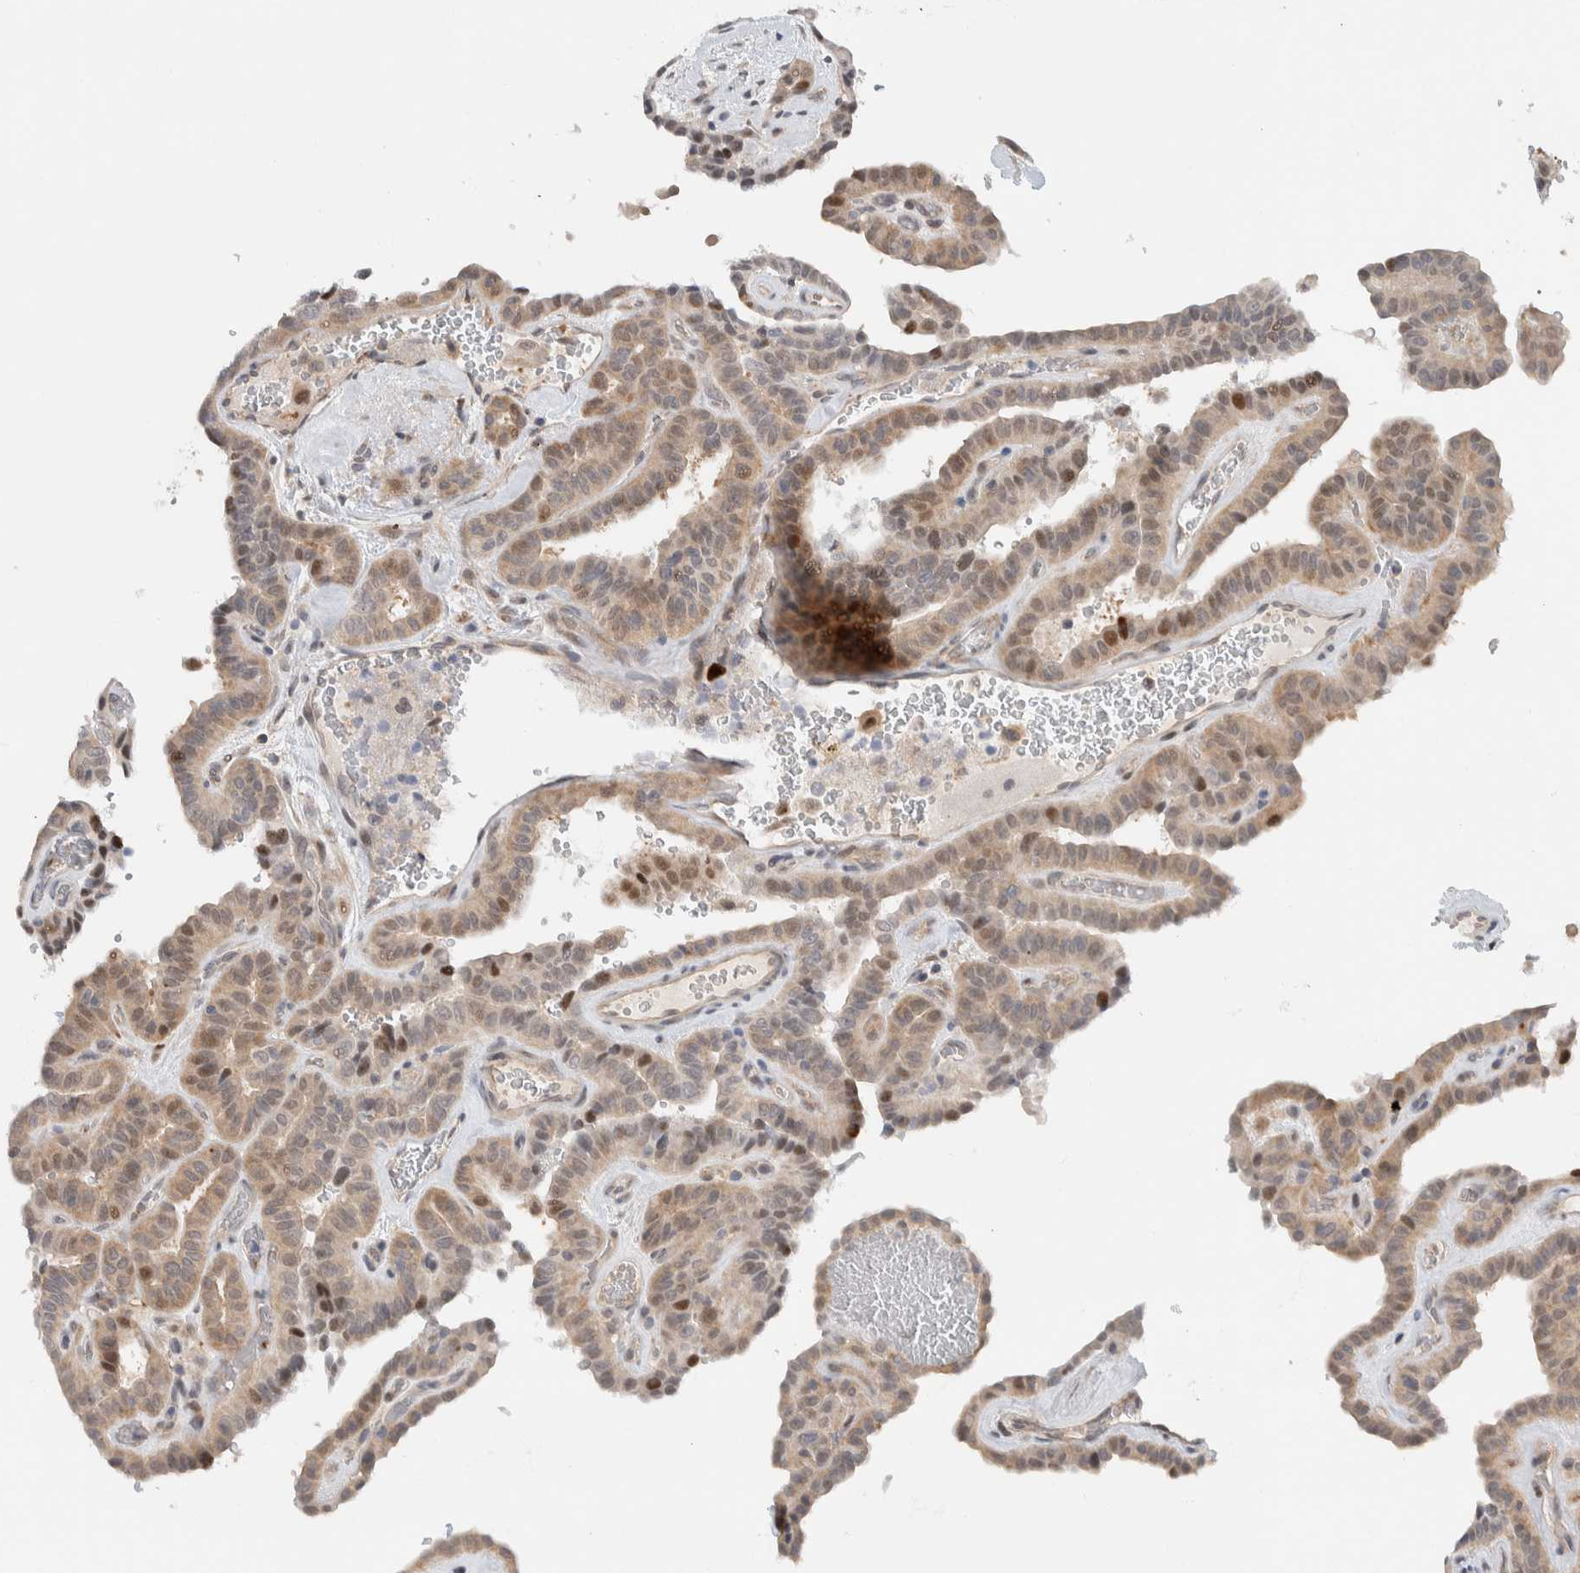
{"staining": {"intensity": "weak", "quantity": ">75%", "location": "cytoplasmic/membranous,nuclear"}, "tissue": "thyroid cancer", "cell_type": "Tumor cells", "image_type": "cancer", "snomed": [{"axis": "morphology", "description": "Papillary adenocarcinoma, NOS"}, {"axis": "topography", "description": "Thyroid gland"}], "caption": "Protein staining shows weak cytoplasmic/membranous and nuclear positivity in approximately >75% of tumor cells in papillary adenocarcinoma (thyroid).", "gene": "NCR3LG1", "patient": {"sex": "male", "age": 77}}